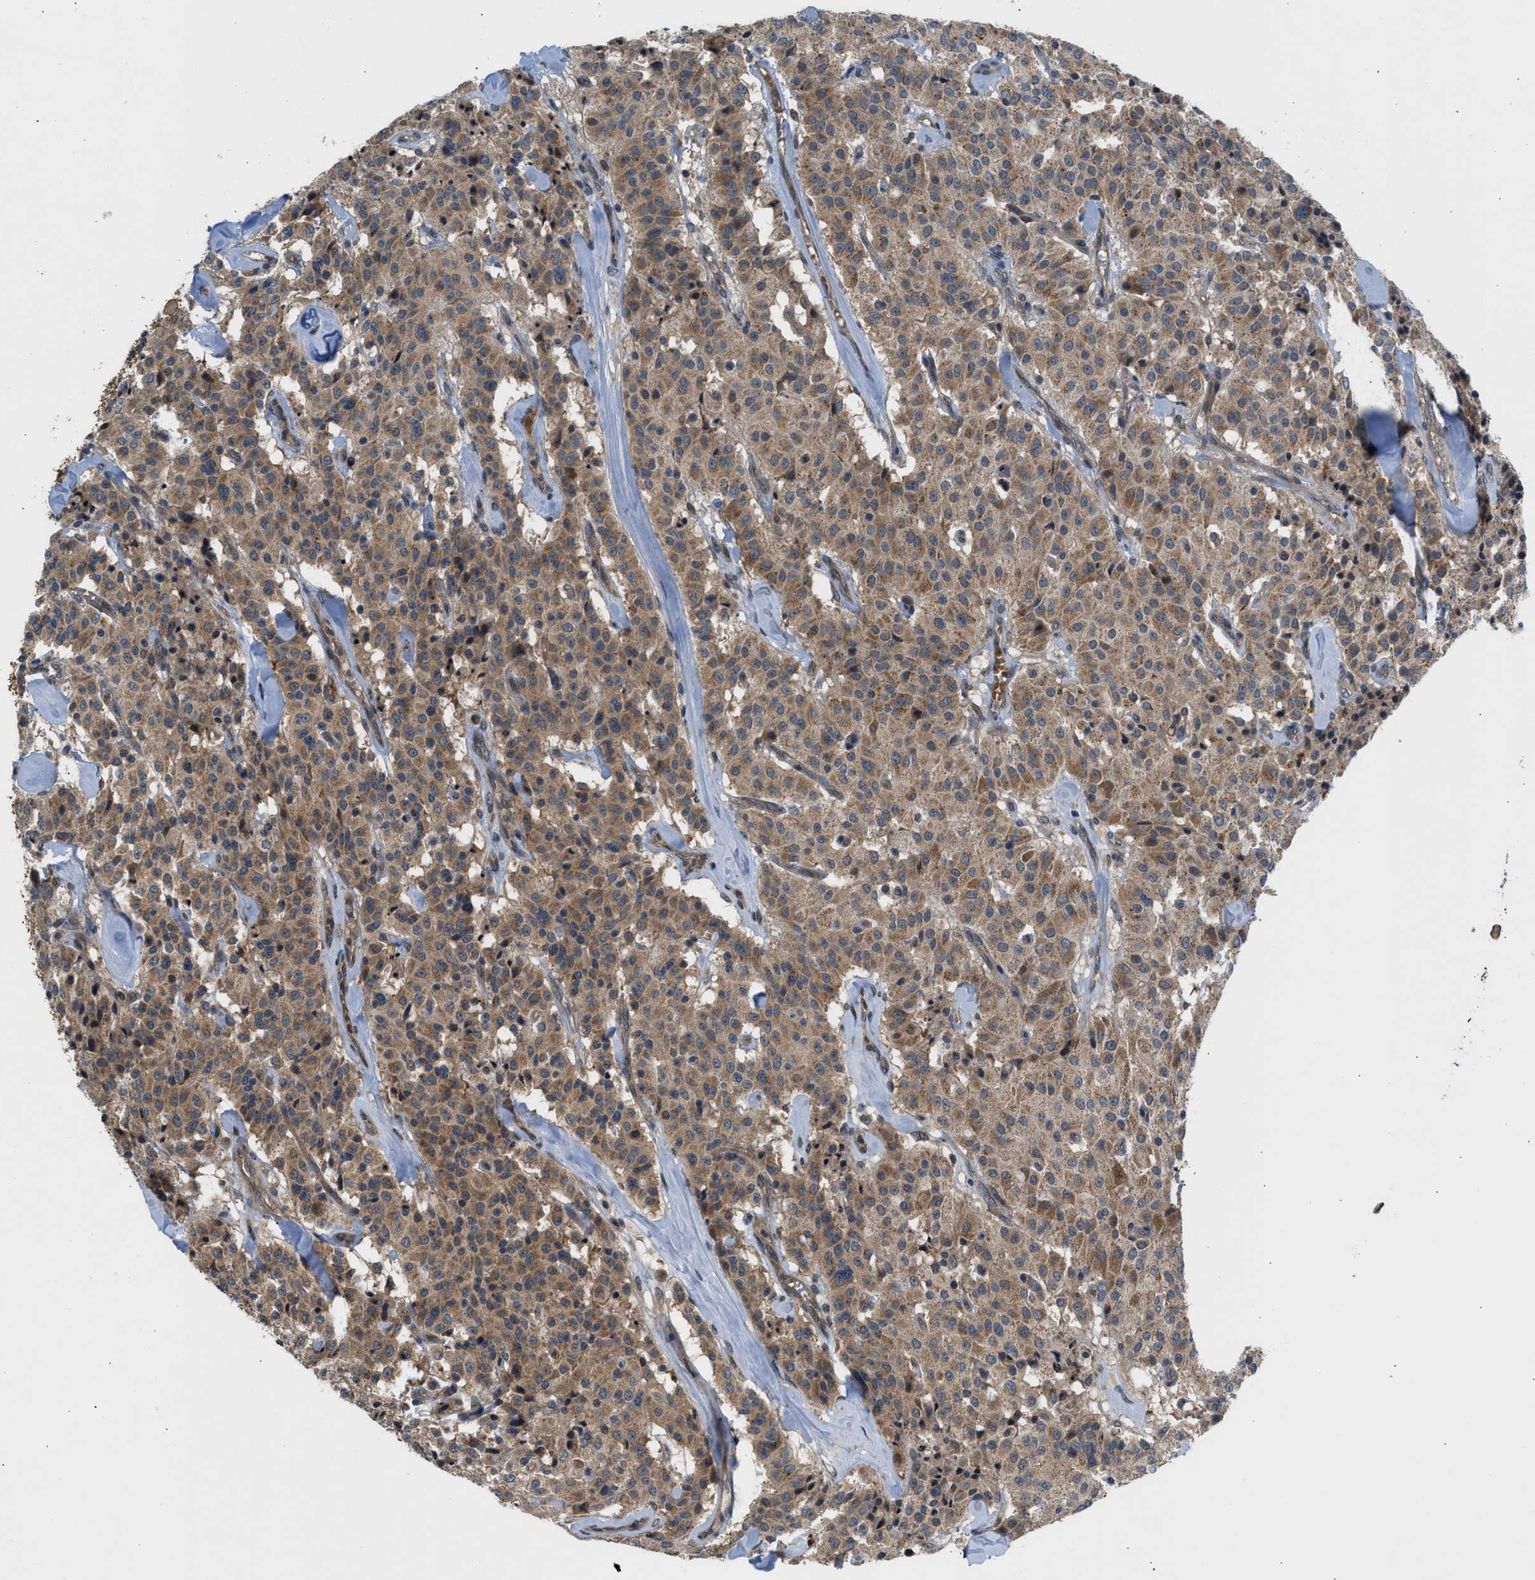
{"staining": {"intensity": "moderate", "quantity": ">75%", "location": "cytoplasmic/membranous"}, "tissue": "carcinoid", "cell_type": "Tumor cells", "image_type": "cancer", "snomed": [{"axis": "morphology", "description": "Carcinoid, malignant, NOS"}, {"axis": "topography", "description": "Lung"}], "caption": "The immunohistochemical stain labels moderate cytoplasmic/membranous staining in tumor cells of carcinoid tissue.", "gene": "ADCY8", "patient": {"sex": "male", "age": 30}}